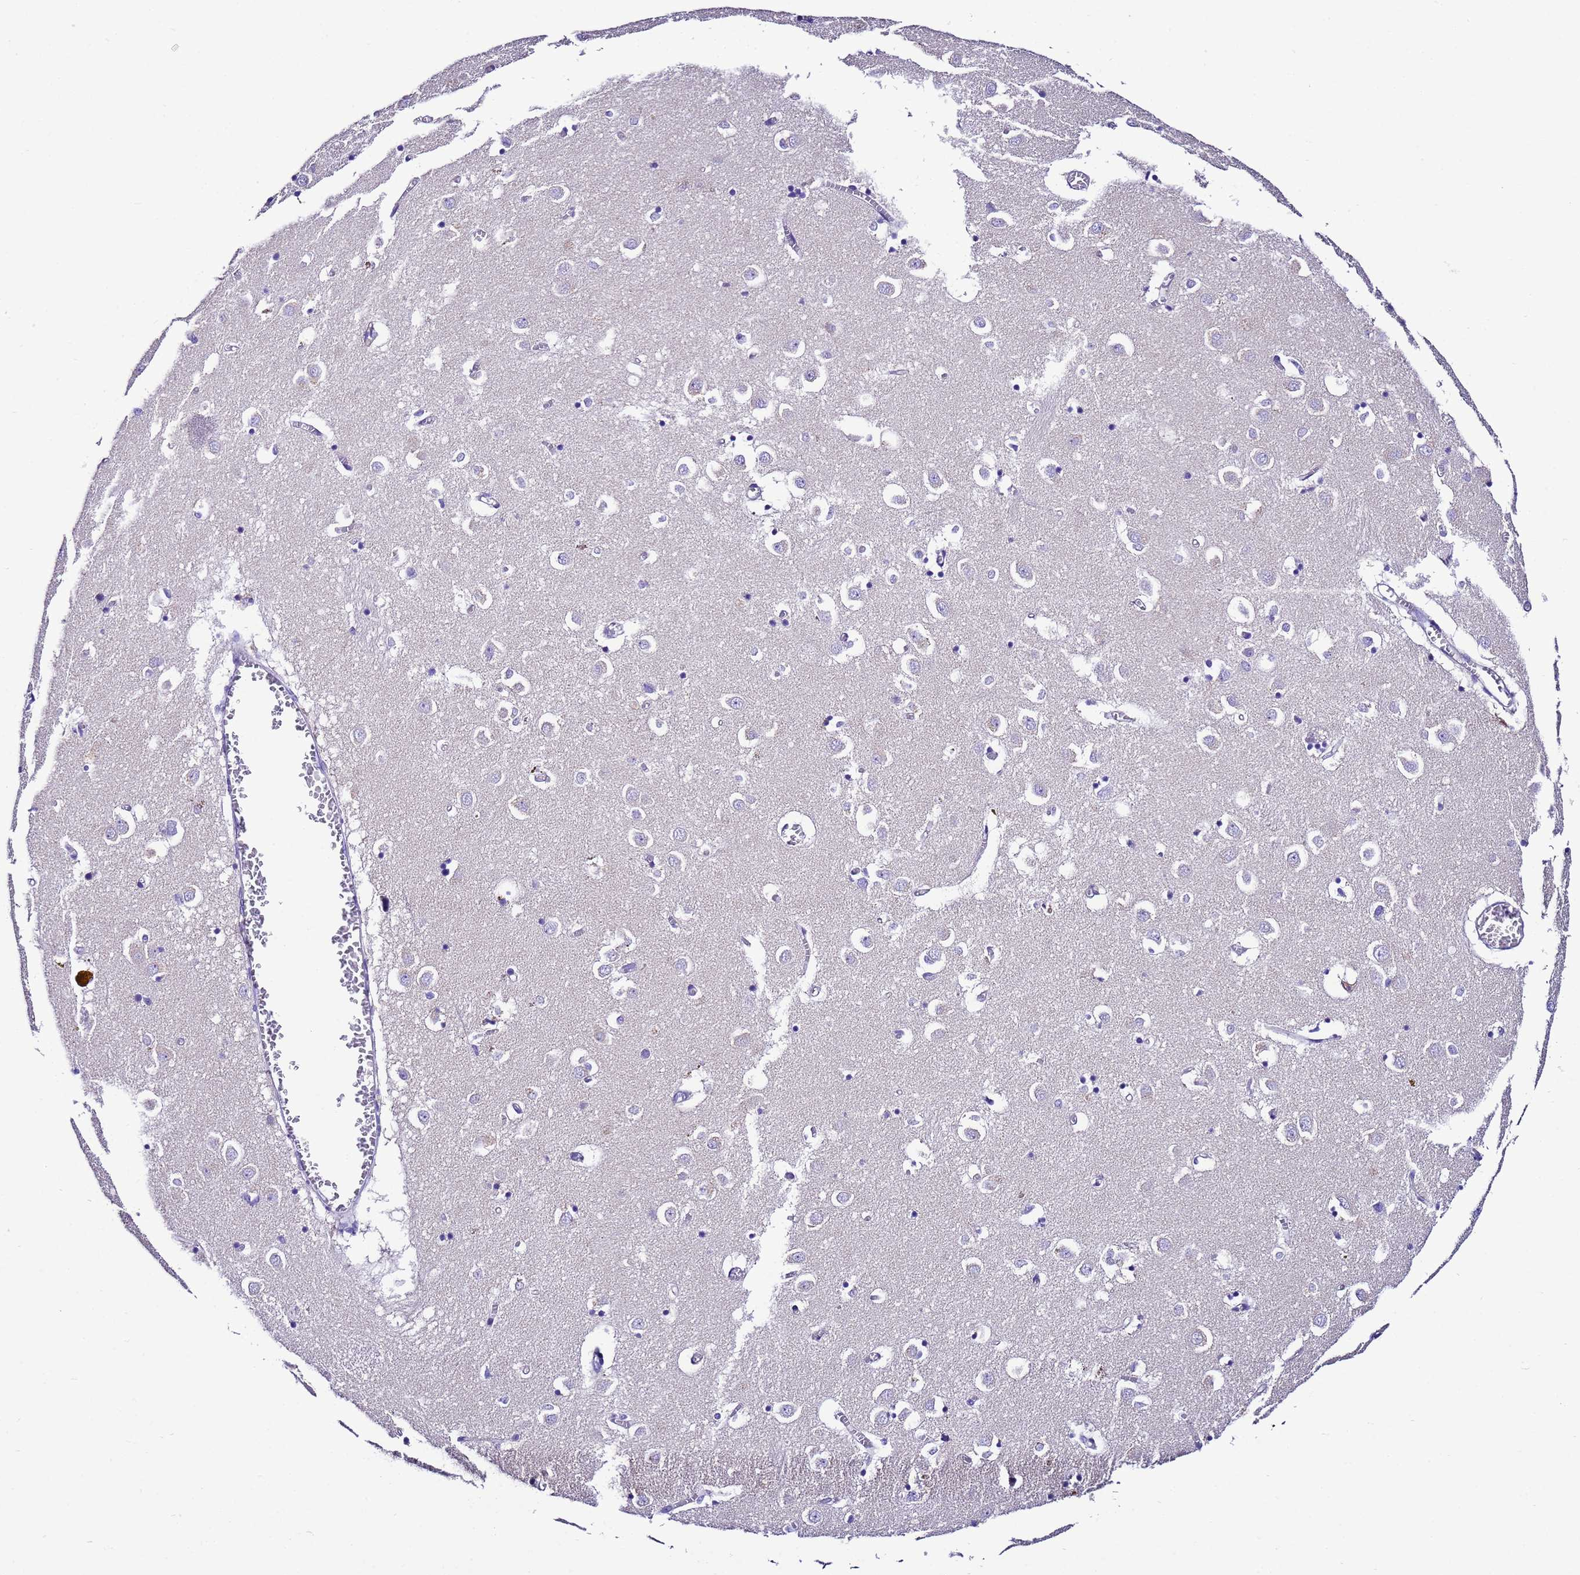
{"staining": {"intensity": "negative", "quantity": "none", "location": "none"}, "tissue": "caudate", "cell_type": "Glial cells", "image_type": "normal", "snomed": [{"axis": "morphology", "description": "Normal tissue, NOS"}, {"axis": "topography", "description": "Lateral ventricle wall"}], "caption": "Immunohistochemistry (IHC) photomicrograph of unremarkable caudate stained for a protein (brown), which demonstrates no expression in glial cells. Brightfield microscopy of IHC stained with DAB (brown) and hematoxylin (blue), captured at high magnification.", "gene": "UGT2A1", "patient": {"sex": "male", "age": 70}}